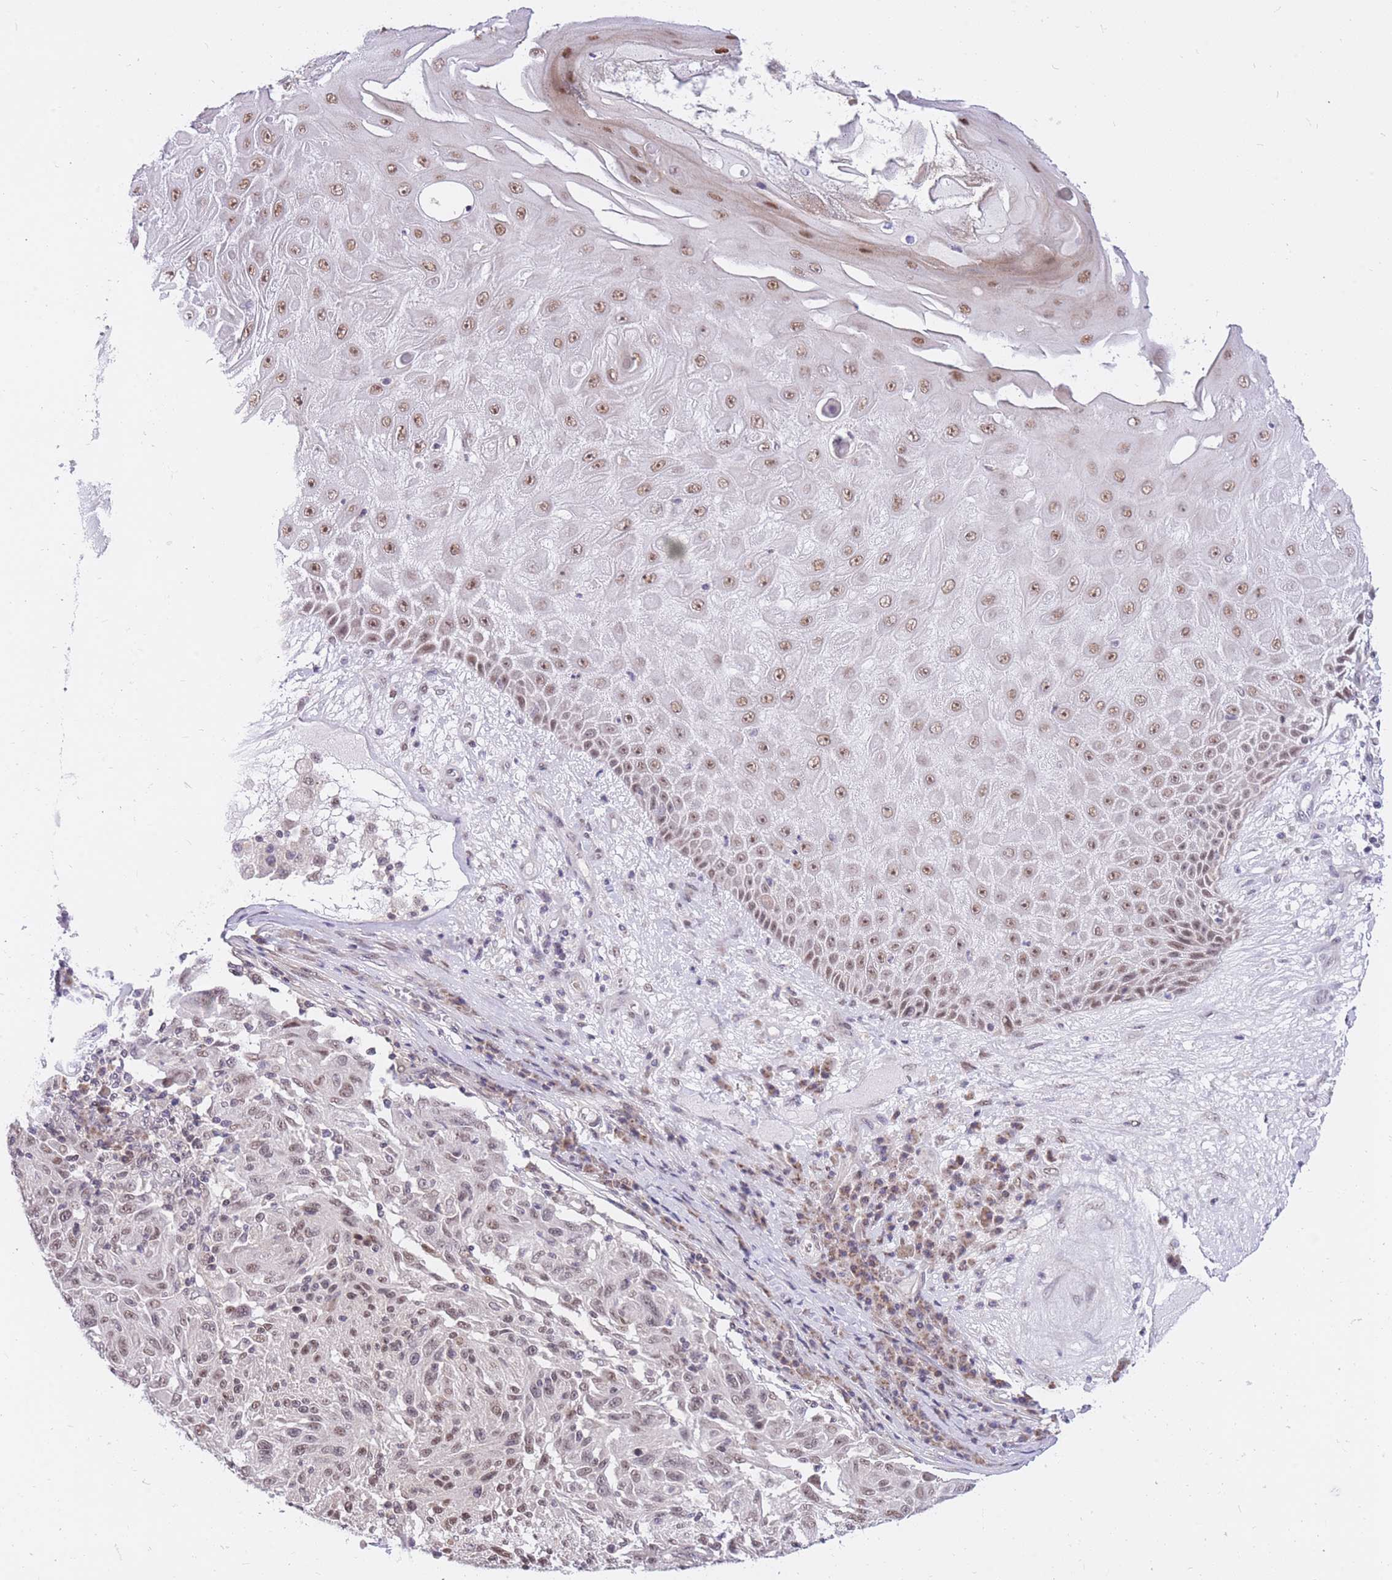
{"staining": {"intensity": "weak", "quantity": "25%-75%", "location": "nuclear"}, "tissue": "melanoma", "cell_type": "Tumor cells", "image_type": "cancer", "snomed": [{"axis": "morphology", "description": "Malignant melanoma, NOS"}, {"axis": "topography", "description": "Skin"}], "caption": "High-magnification brightfield microscopy of melanoma stained with DAB (brown) and counterstained with hematoxylin (blue). tumor cells exhibit weak nuclear staining is identified in about25%-75% of cells.", "gene": "MINDY2", "patient": {"sex": "male", "age": 53}}